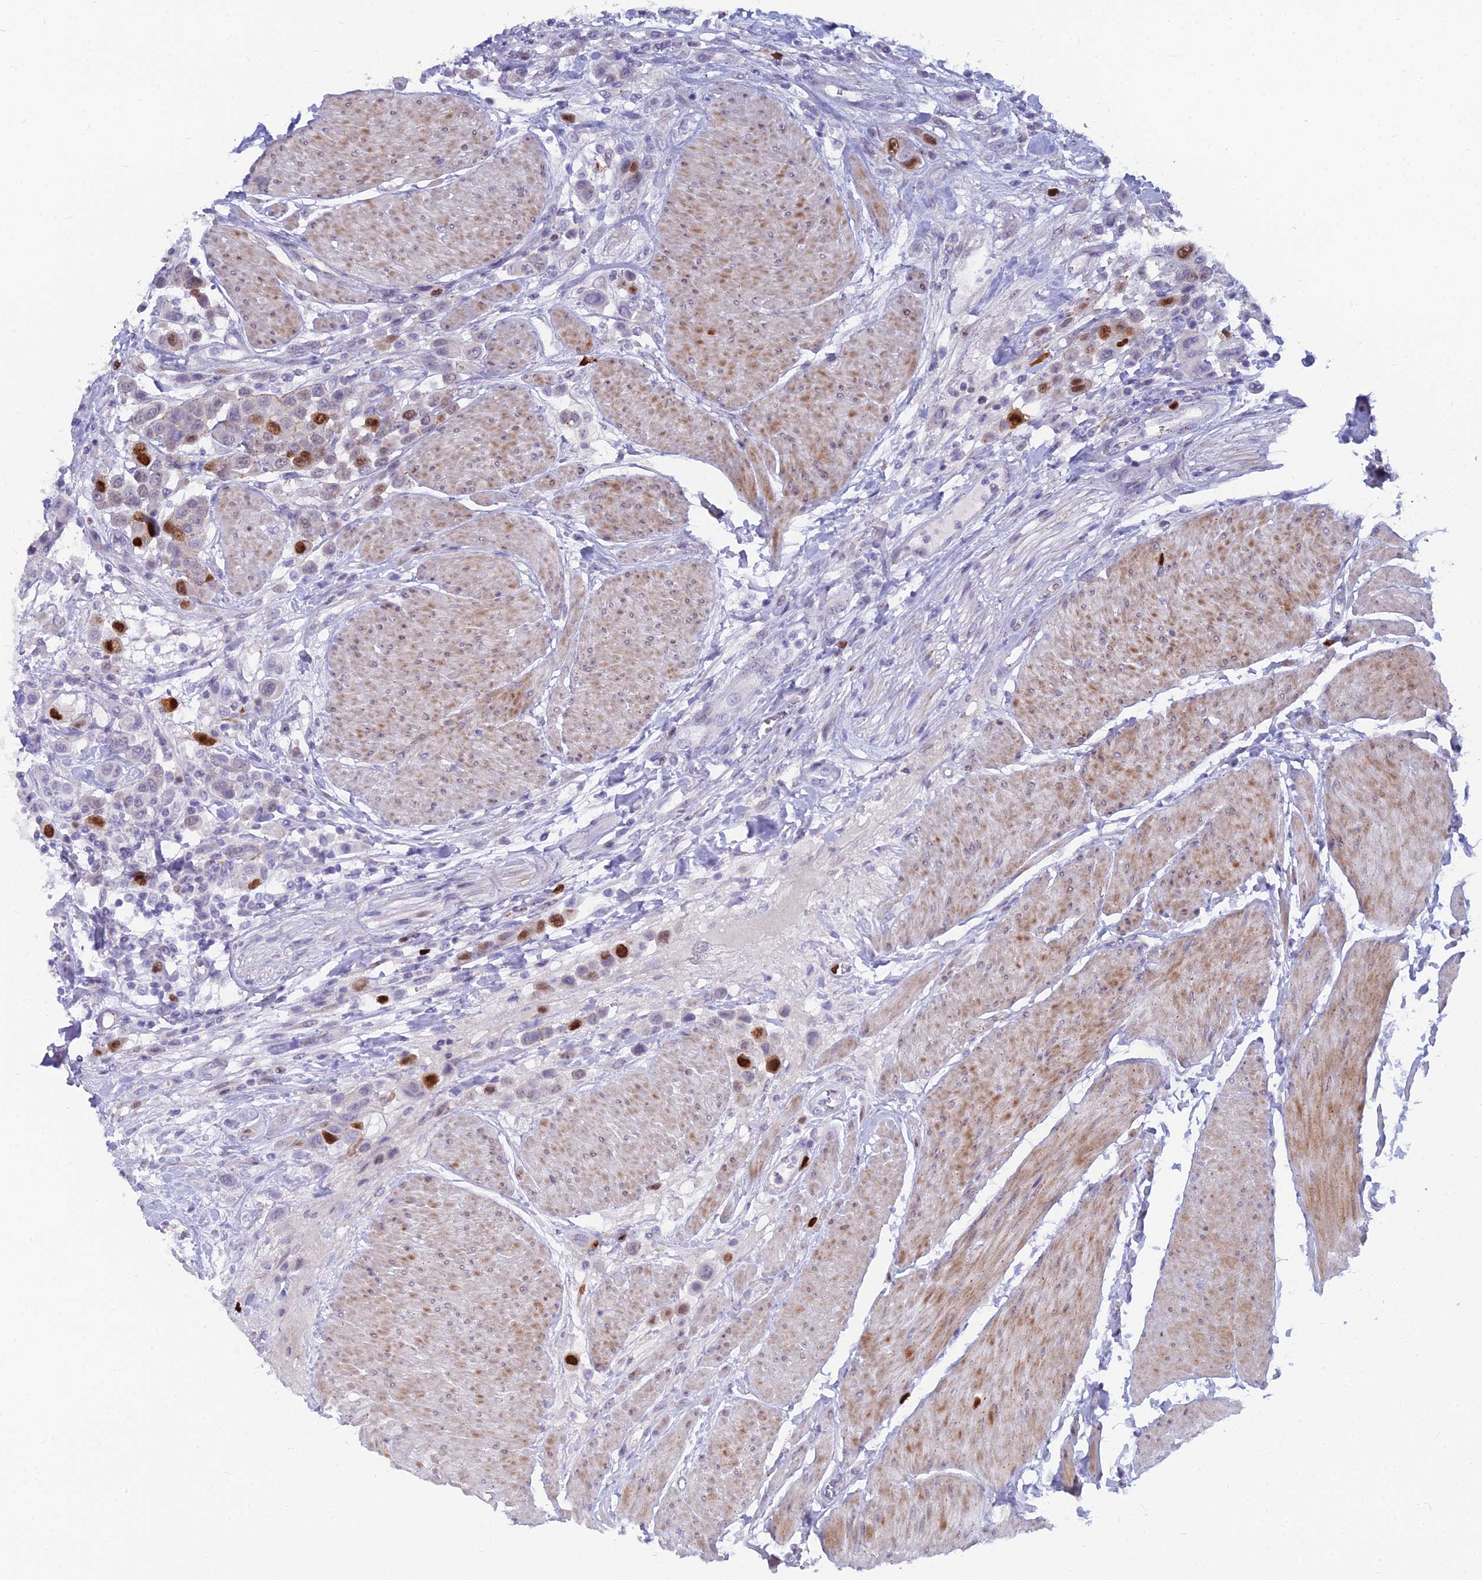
{"staining": {"intensity": "strong", "quantity": "<25%", "location": "nuclear"}, "tissue": "urothelial cancer", "cell_type": "Tumor cells", "image_type": "cancer", "snomed": [{"axis": "morphology", "description": "Urothelial carcinoma, High grade"}, {"axis": "topography", "description": "Urinary bladder"}], "caption": "Tumor cells display strong nuclear expression in about <25% of cells in urothelial carcinoma (high-grade).", "gene": "NUSAP1", "patient": {"sex": "male", "age": 50}}